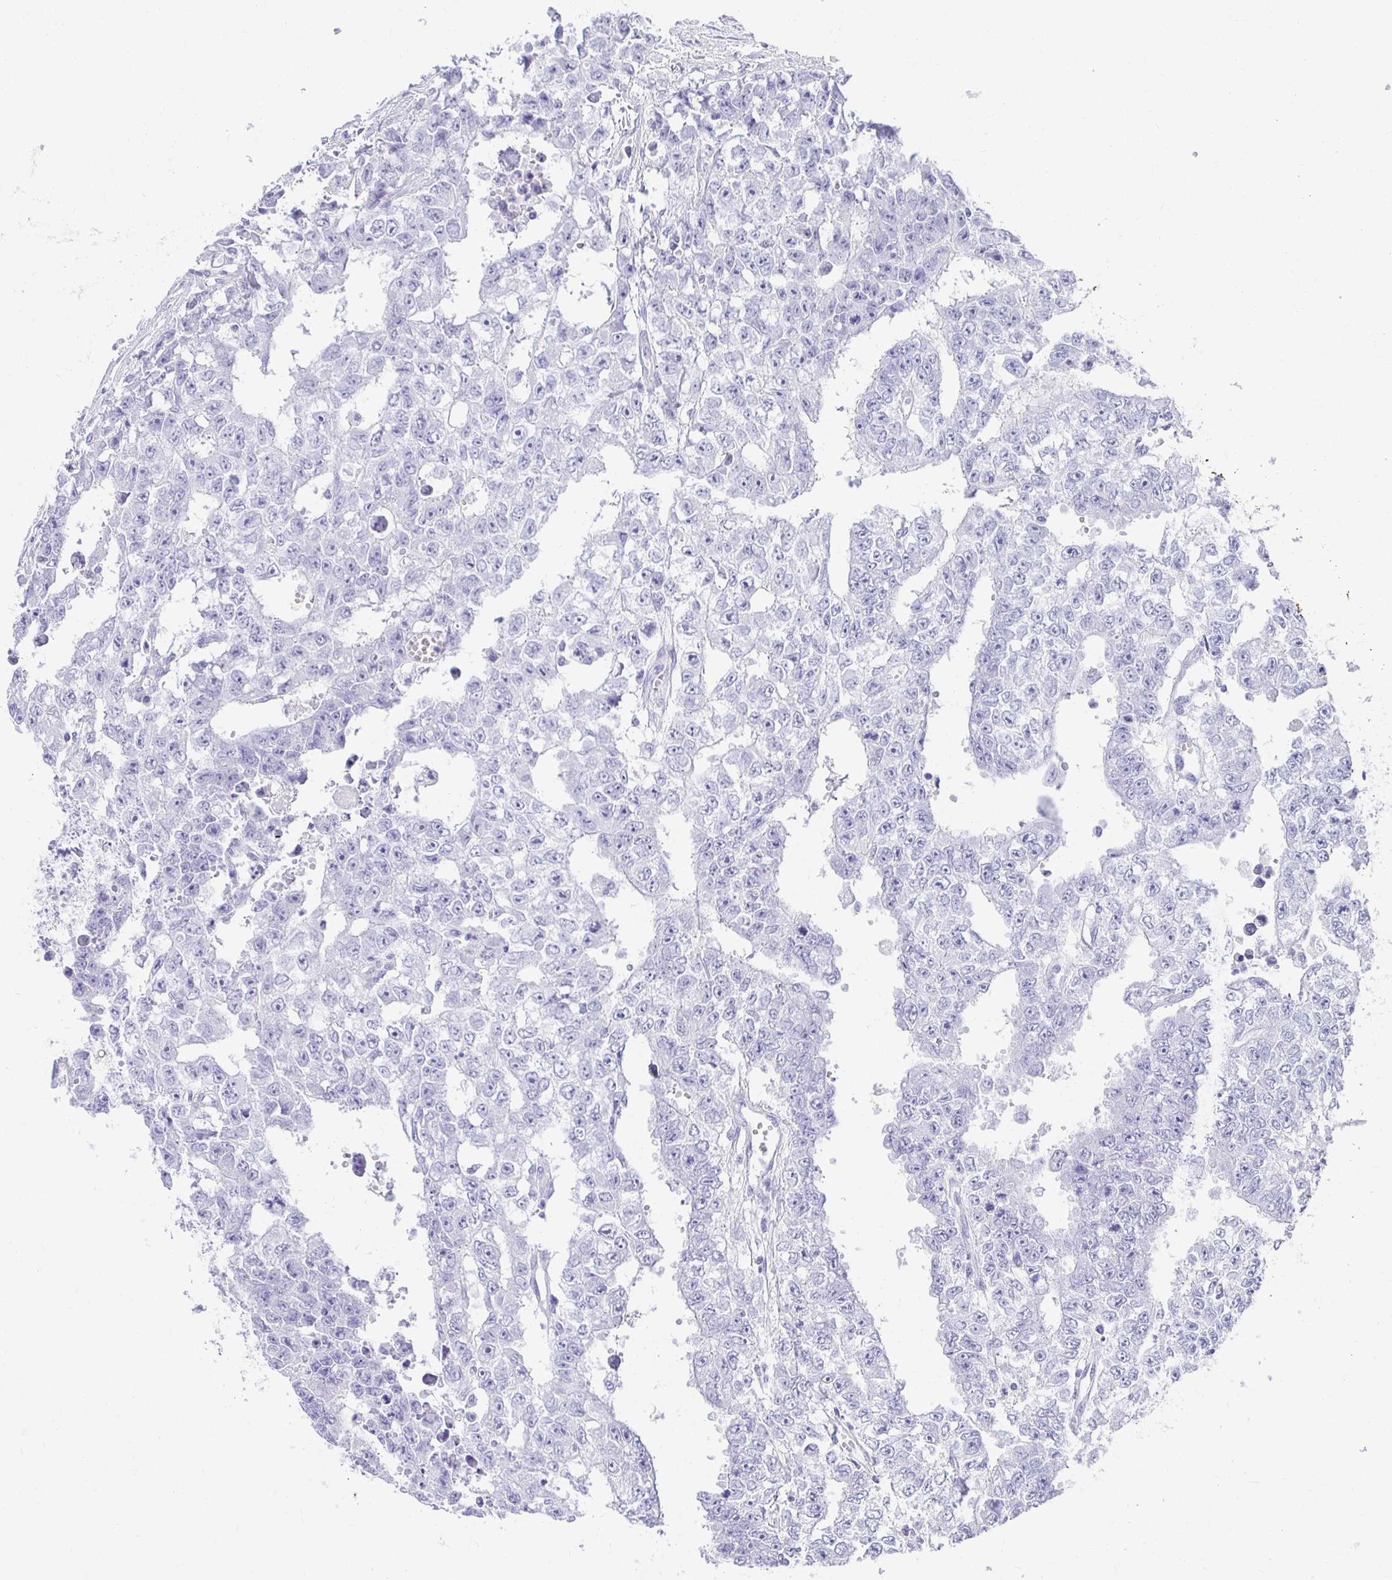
{"staining": {"intensity": "negative", "quantity": "none", "location": "none"}, "tissue": "testis cancer", "cell_type": "Tumor cells", "image_type": "cancer", "snomed": [{"axis": "morphology", "description": "Carcinoma, Embryonal, NOS"}, {"axis": "morphology", "description": "Teratoma, malignant, NOS"}, {"axis": "topography", "description": "Testis"}], "caption": "Tumor cells are negative for protein expression in human testis embryonal carcinoma. (Immunohistochemistry (ihc), brightfield microscopy, high magnification).", "gene": "CHAT", "patient": {"sex": "male", "age": 24}}